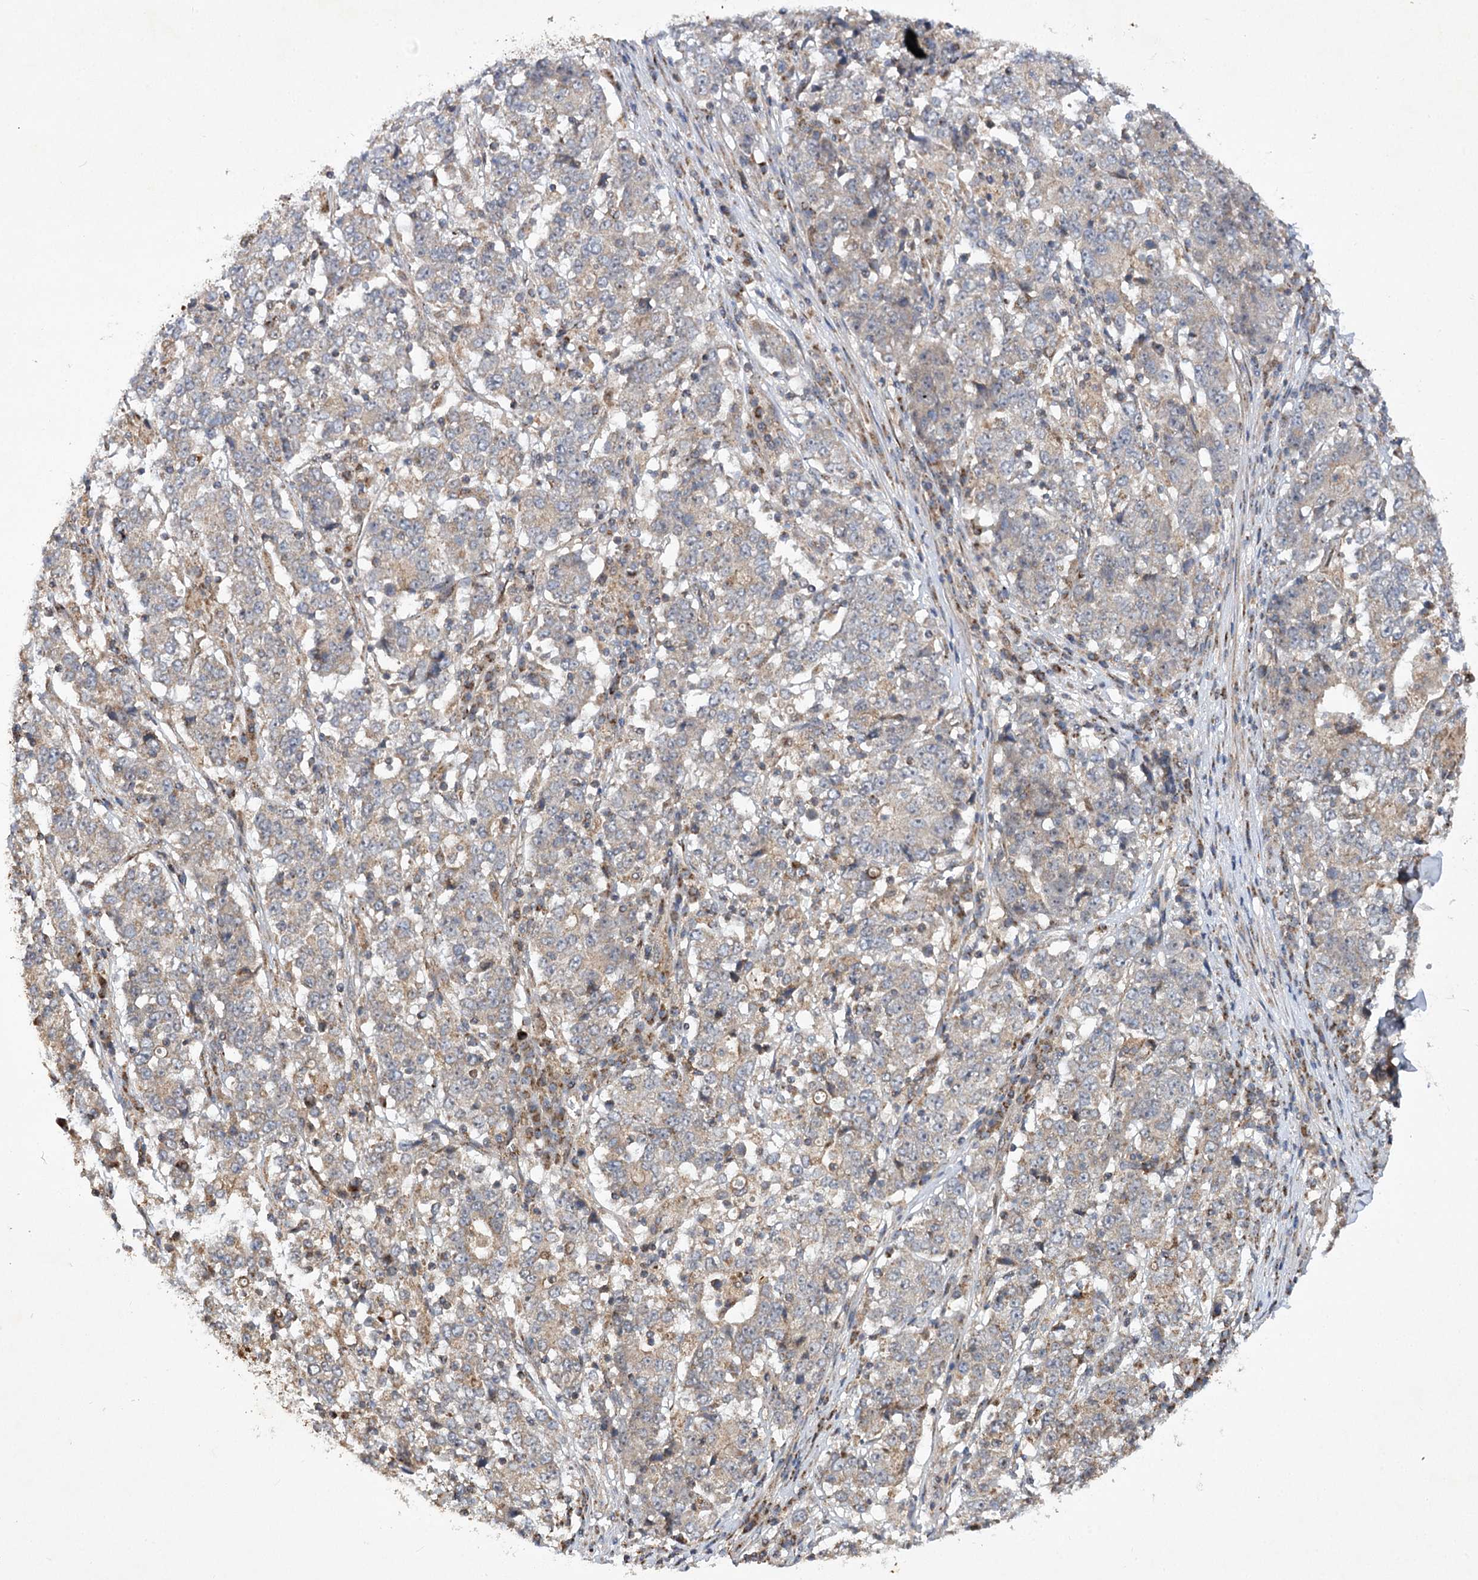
{"staining": {"intensity": "weak", "quantity": "25%-75%", "location": "cytoplasmic/membranous"}, "tissue": "stomach cancer", "cell_type": "Tumor cells", "image_type": "cancer", "snomed": [{"axis": "morphology", "description": "Adenocarcinoma, NOS"}, {"axis": "topography", "description": "Stomach"}], "caption": "This is an image of immunohistochemistry staining of adenocarcinoma (stomach), which shows weak expression in the cytoplasmic/membranous of tumor cells.", "gene": "SCRN3", "patient": {"sex": "male", "age": 59}}